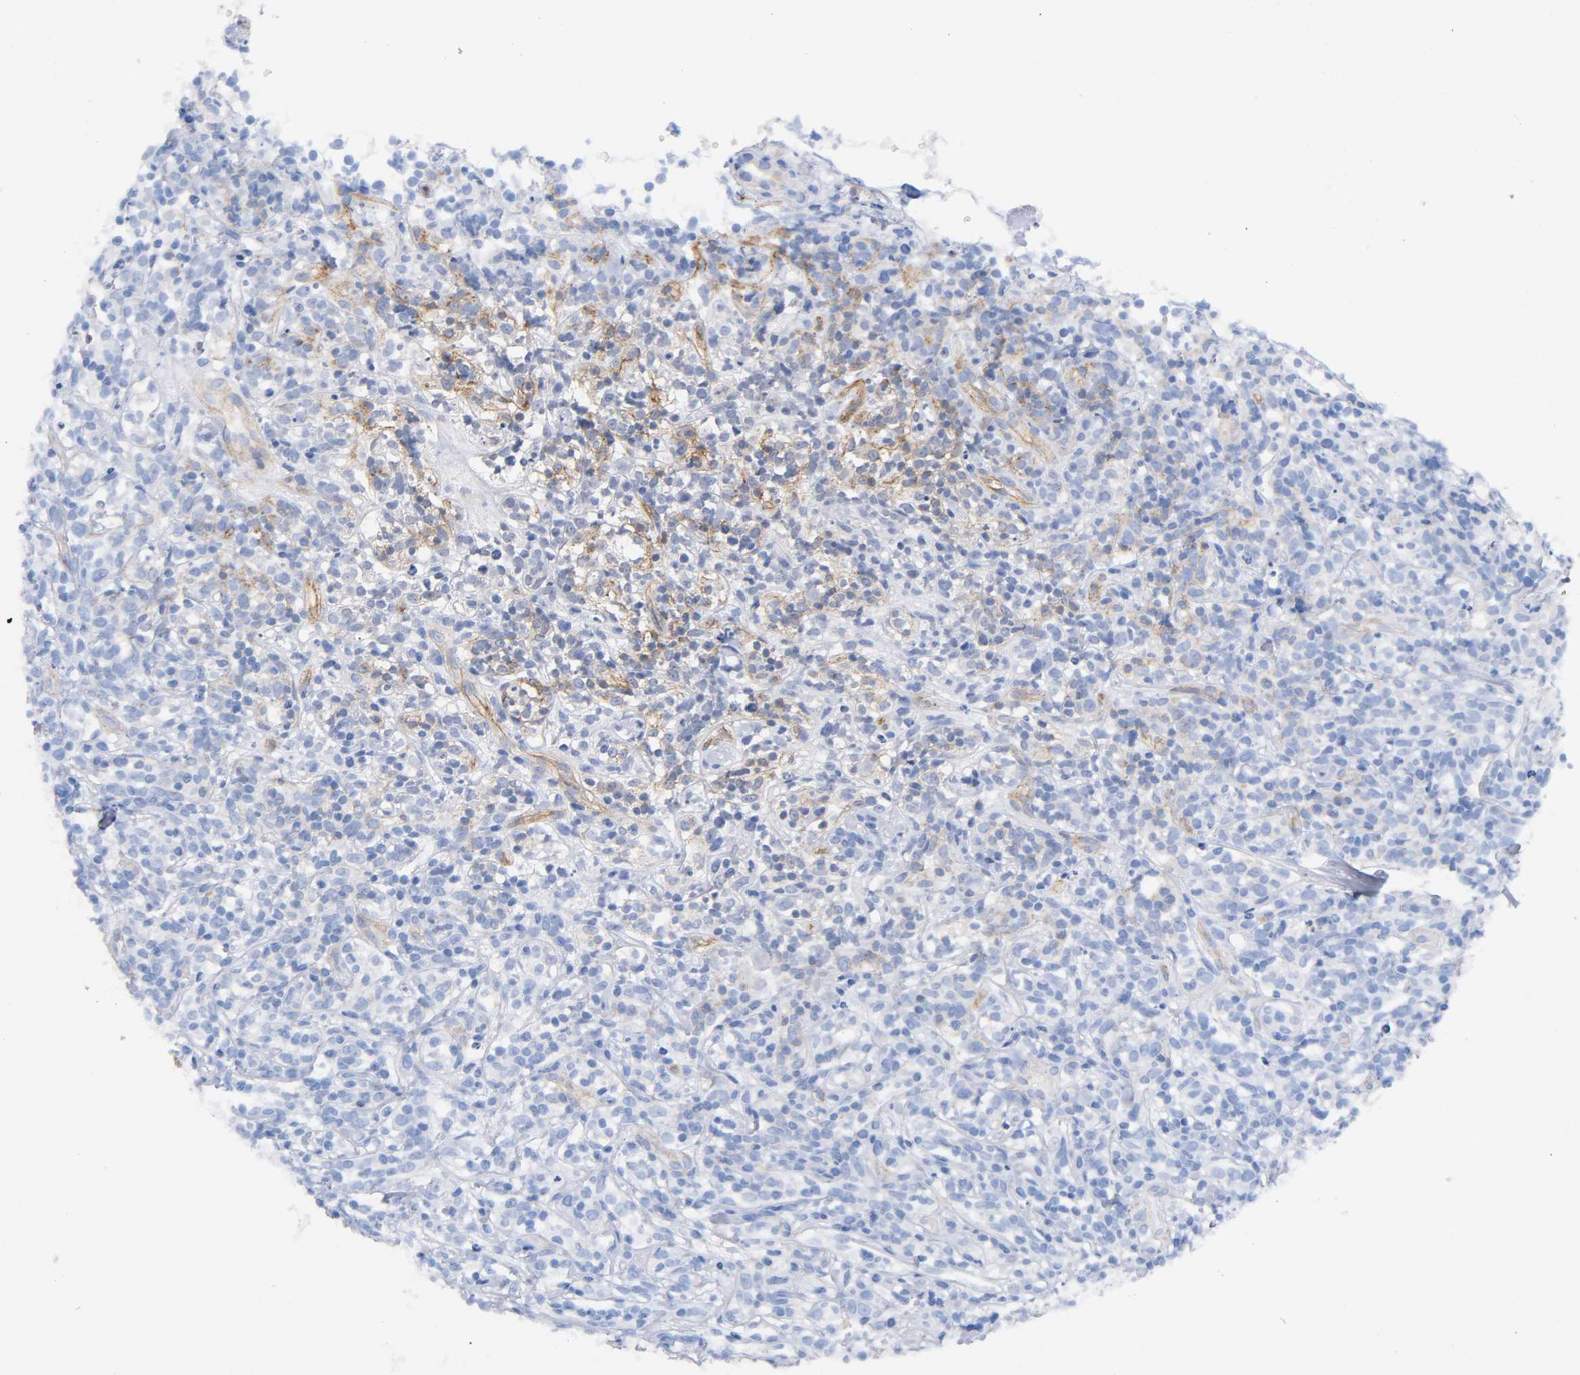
{"staining": {"intensity": "negative", "quantity": "none", "location": "none"}, "tissue": "lymphoma", "cell_type": "Tumor cells", "image_type": "cancer", "snomed": [{"axis": "morphology", "description": "Malignant lymphoma, non-Hodgkin's type, High grade"}, {"axis": "topography", "description": "Lymph node"}], "caption": "DAB immunohistochemical staining of human lymphoma reveals no significant positivity in tumor cells.", "gene": "SPTAN1", "patient": {"sex": "female", "age": 73}}